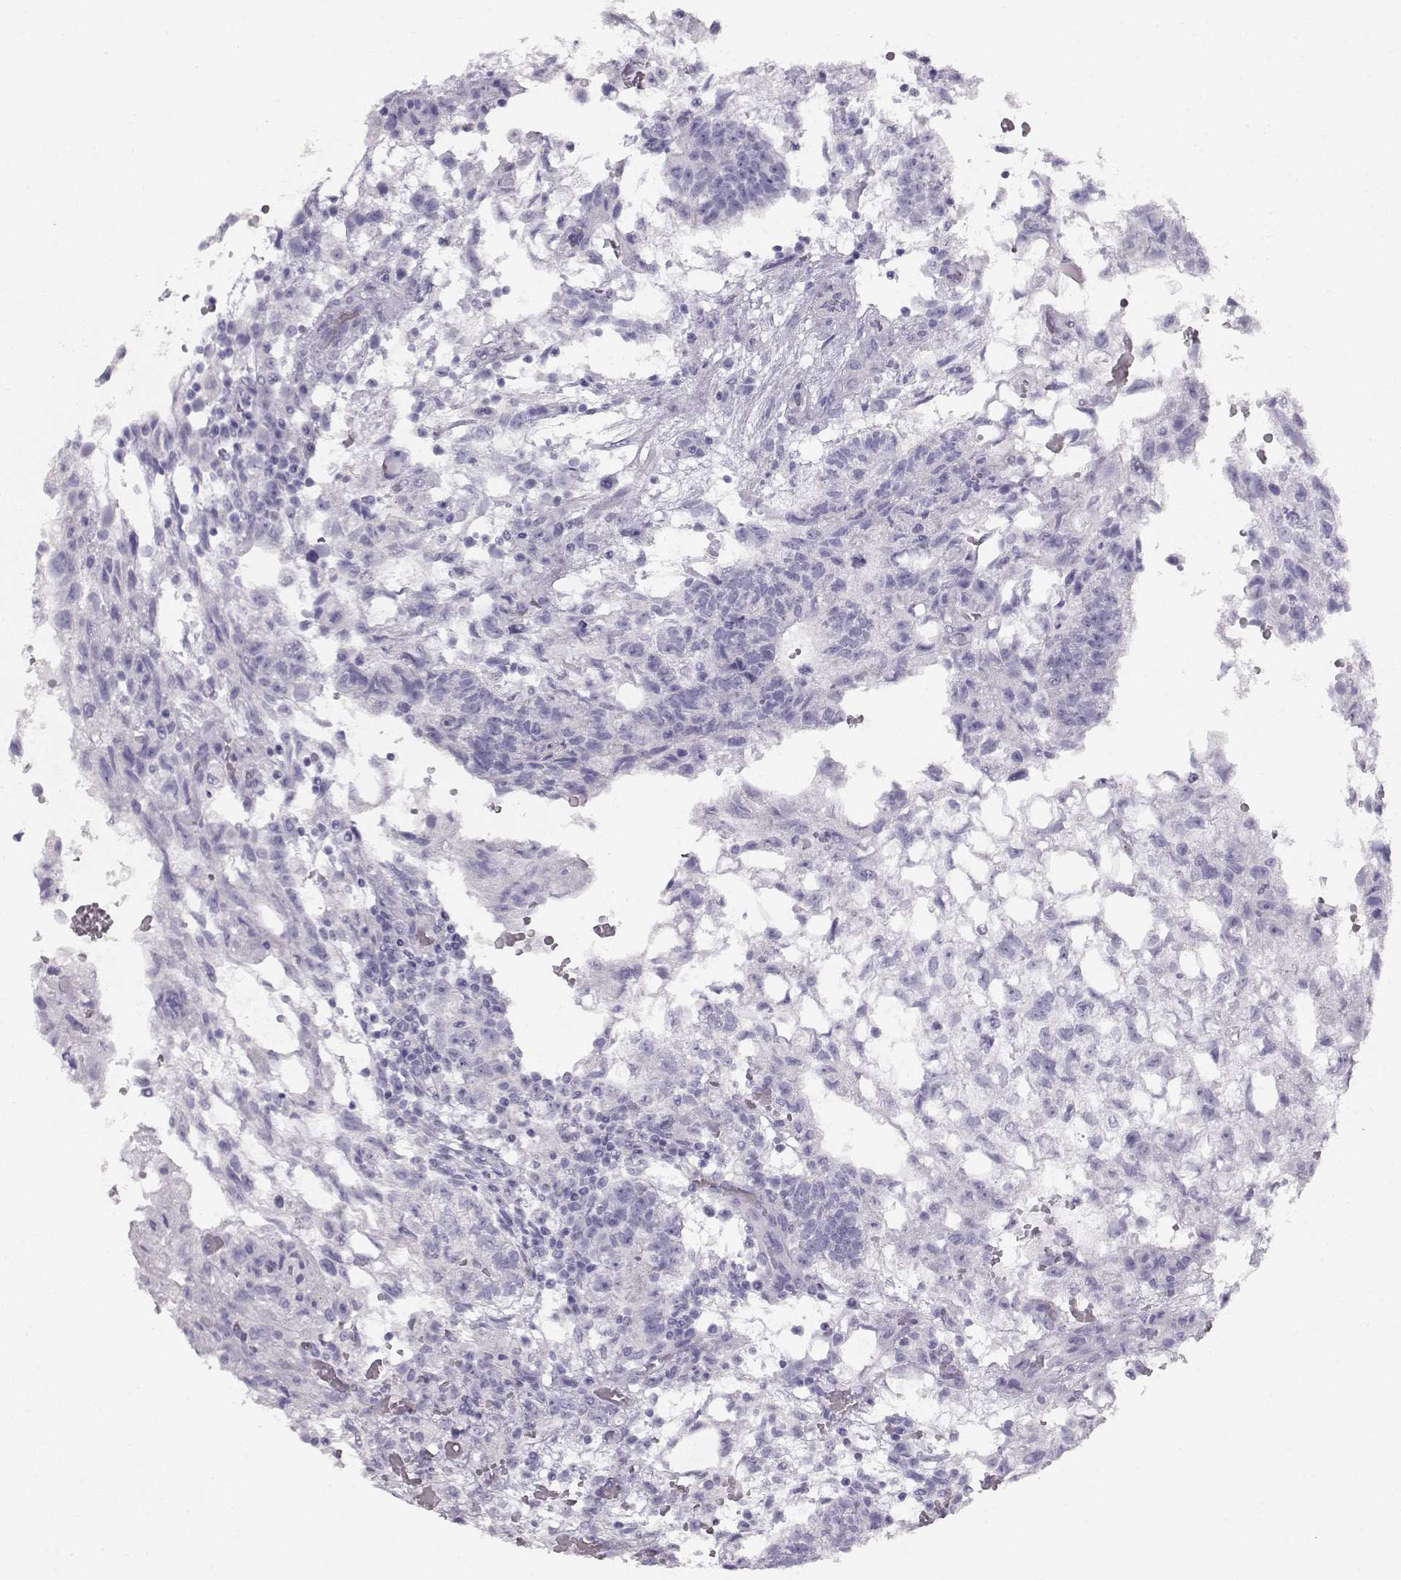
{"staining": {"intensity": "negative", "quantity": "none", "location": "none"}, "tissue": "testis cancer", "cell_type": "Tumor cells", "image_type": "cancer", "snomed": [{"axis": "morphology", "description": "Carcinoma, Embryonal, NOS"}, {"axis": "topography", "description": "Testis"}], "caption": "Protein analysis of testis cancer (embryonal carcinoma) exhibits no significant expression in tumor cells. (Brightfield microscopy of DAB IHC at high magnification).", "gene": "ACTN2", "patient": {"sex": "male", "age": 32}}